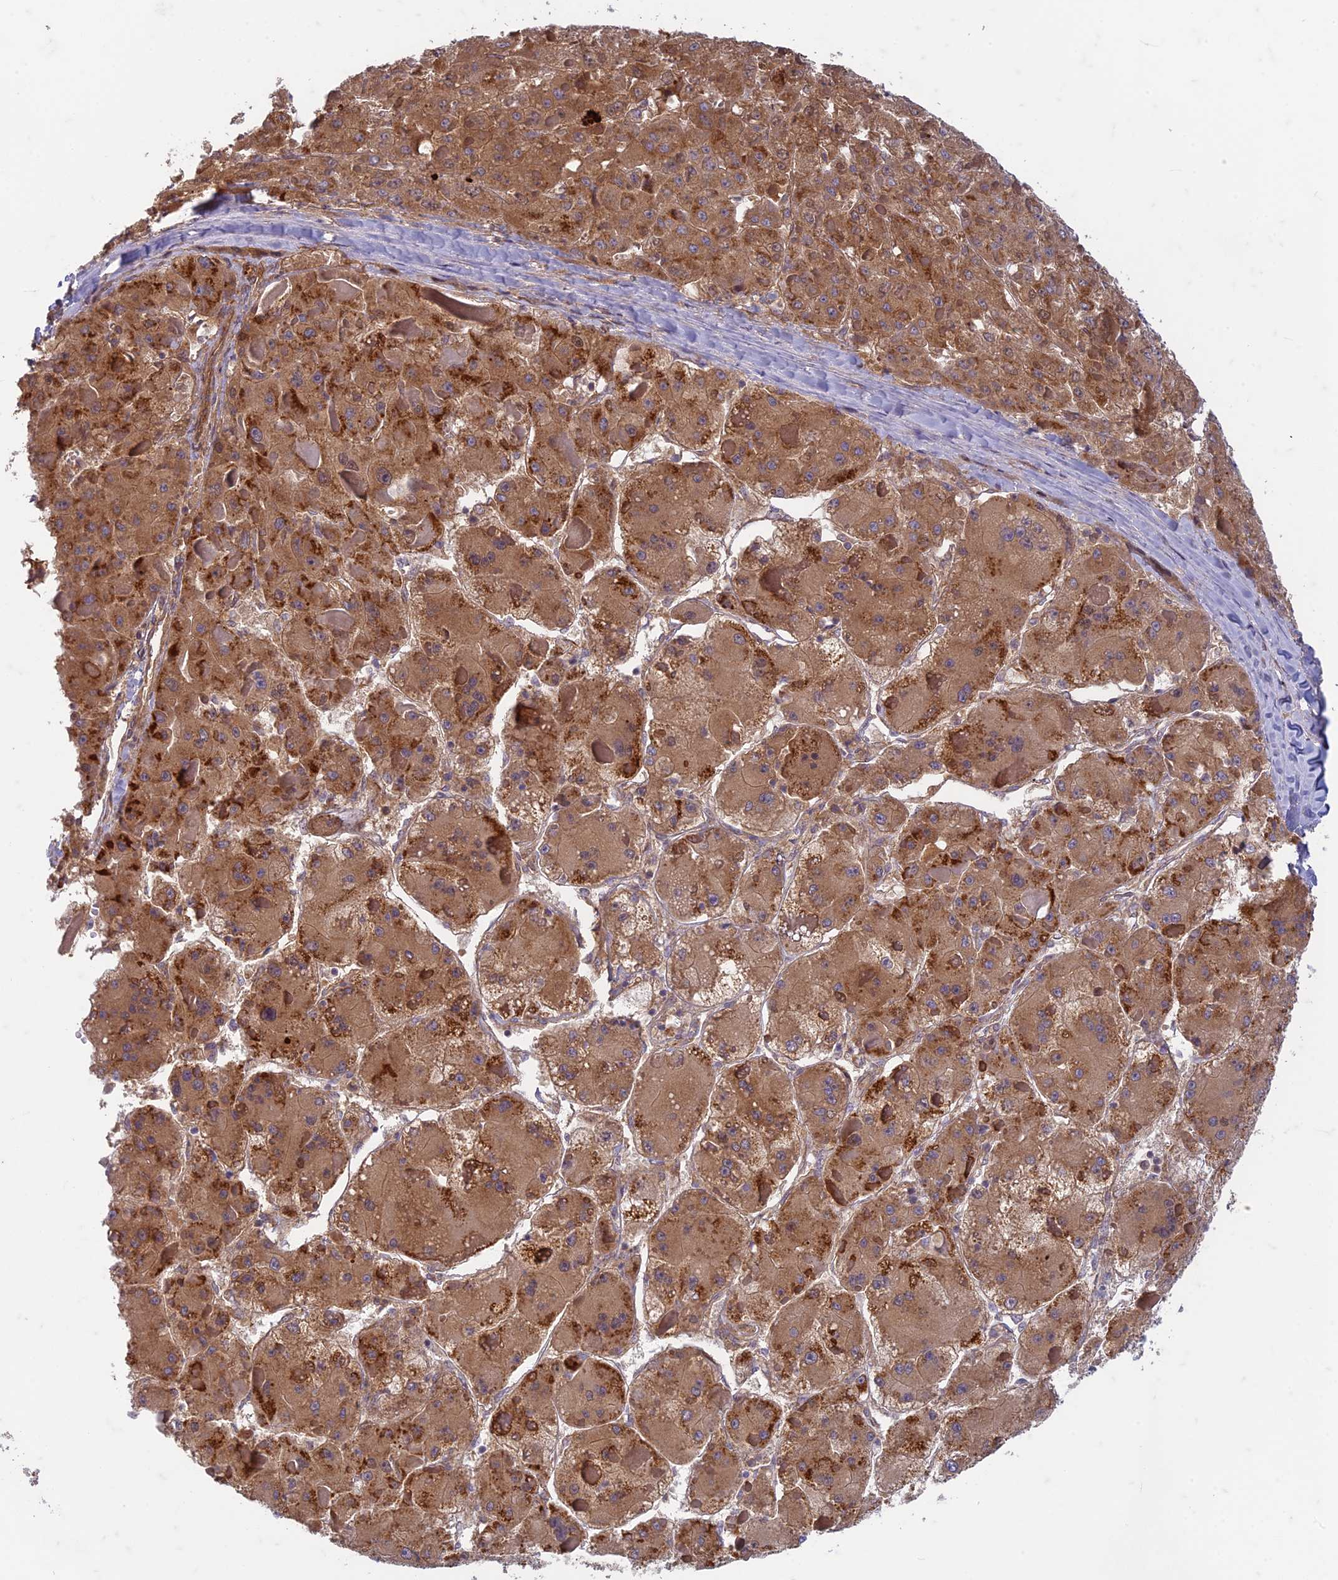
{"staining": {"intensity": "strong", "quantity": ">75%", "location": "cytoplasmic/membranous,nuclear"}, "tissue": "liver cancer", "cell_type": "Tumor cells", "image_type": "cancer", "snomed": [{"axis": "morphology", "description": "Carcinoma, Hepatocellular, NOS"}, {"axis": "topography", "description": "Liver"}], "caption": "The immunohistochemical stain shows strong cytoplasmic/membranous and nuclear expression in tumor cells of liver hepatocellular carcinoma tissue.", "gene": "TCF25", "patient": {"sex": "female", "age": 73}}